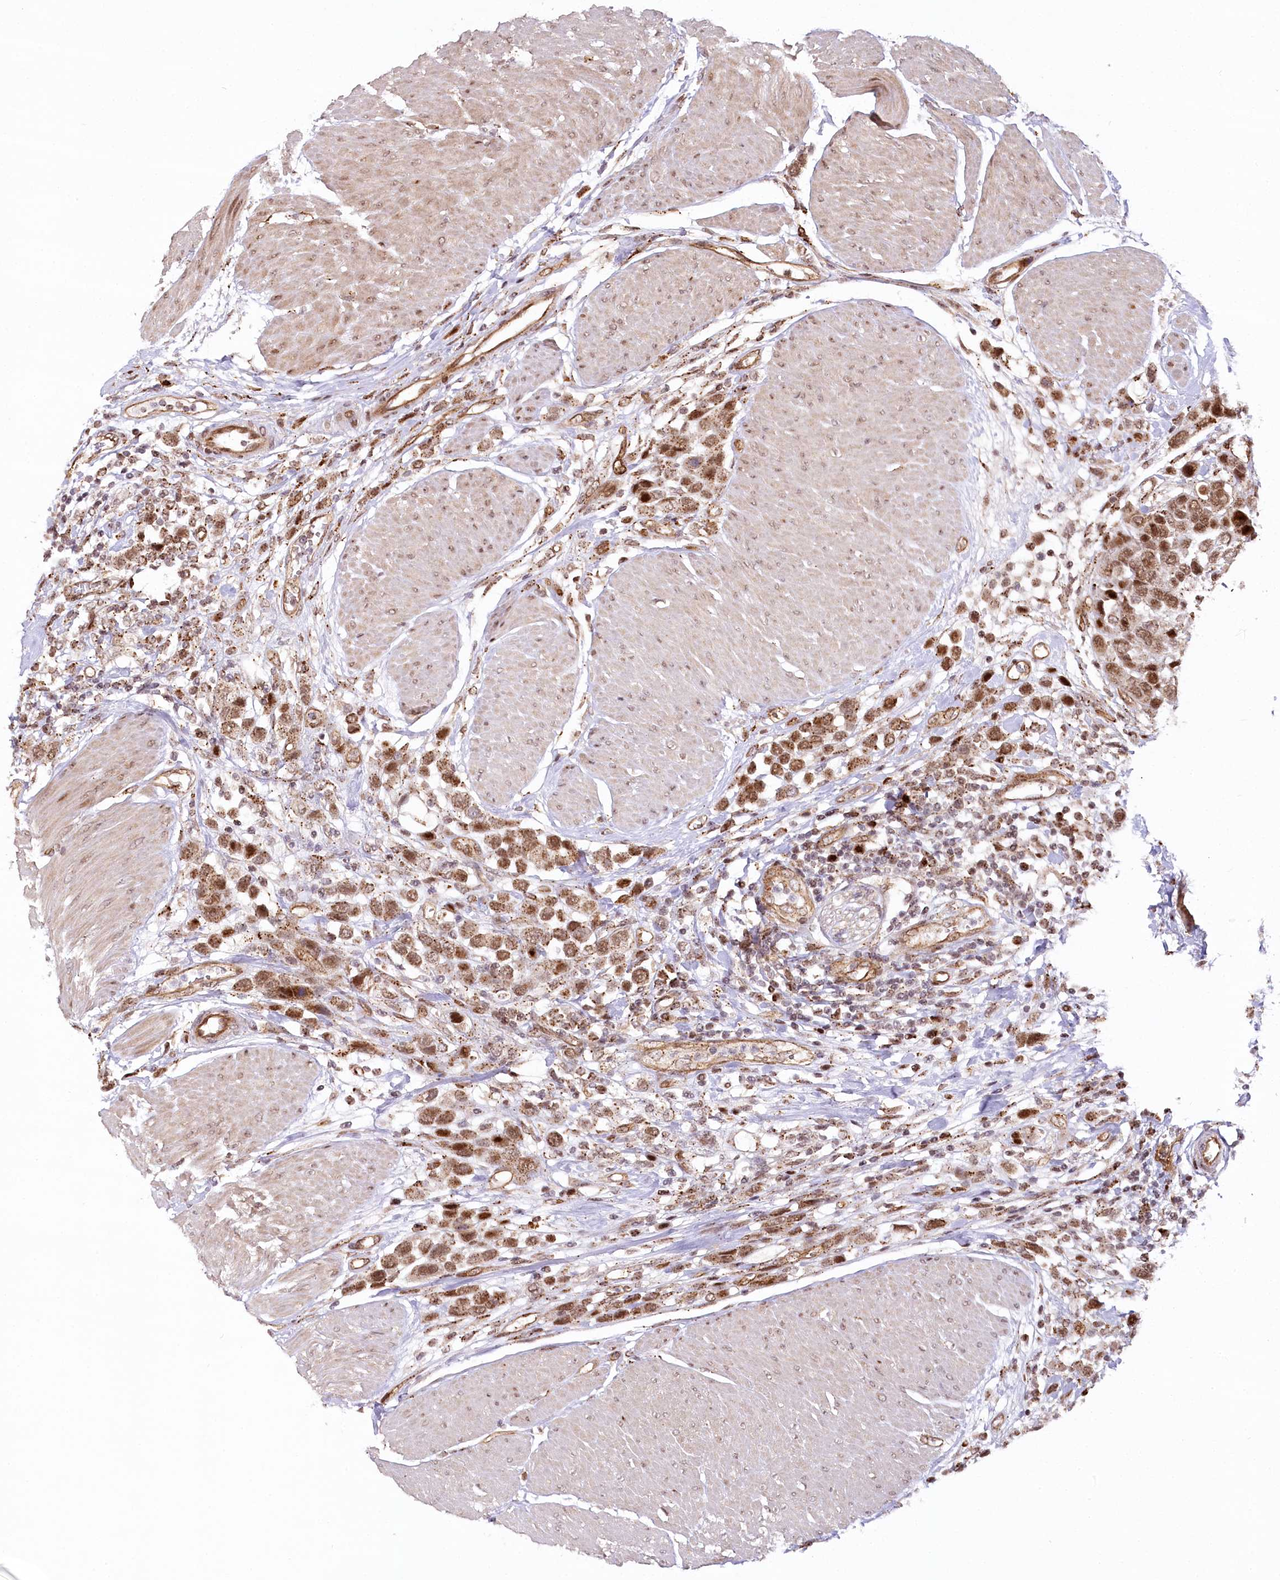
{"staining": {"intensity": "moderate", "quantity": ">75%", "location": "cytoplasmic/membranous,nuclear"}, "tissue": "urothelial cancer", "cell_type": "Tumor cells", "image_type": "cancer", "snomed": [{"axis": "morphology", "description": "Urothelial carcinoma, High grade"}, {"axis": "topography", "description": "Urinary bladder"}], "caption": "Immunohistochemistry photomicrograph of neoplastic tissue: urothelial carcinoma (high-grade) stained using immunohistochemistry shows medium levels of moderate protein expression localized specifically in the cytoplasmic/membranous and nuclear of tumor cells, appearing as a cytoplasmic/membranous and nuclear brown color.", "gene": "COPG1", "patient": {"sex": "male", "age": 50}}